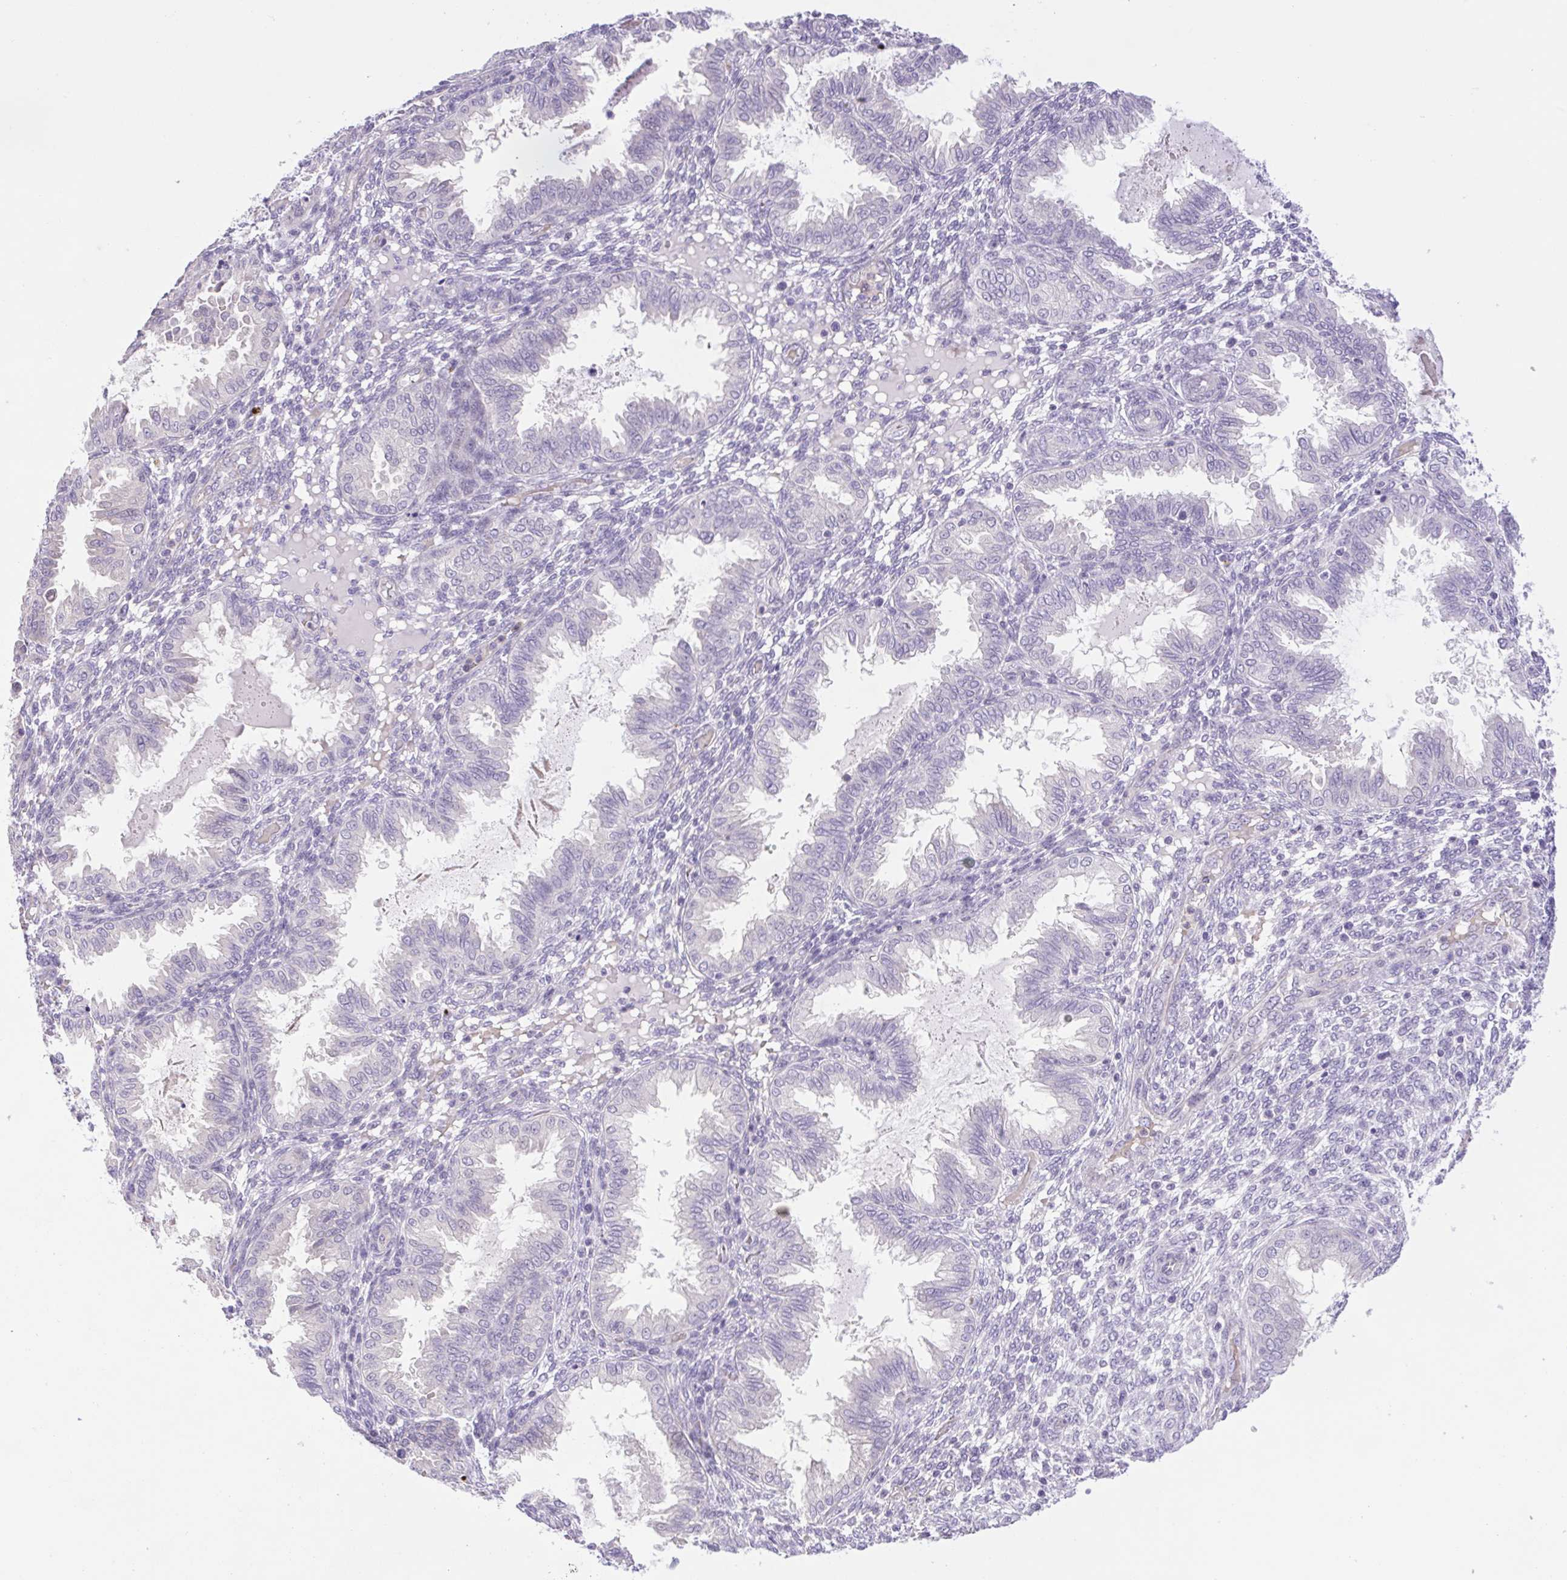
{"staining": {"intensity": "negative", "quantity": "none", "location": "none"}, "tissue": "endometrium", "cell_type": "Cells in endometrial stroma", "image_type": "normal", "snomed": [{"axis": "morphology", "description": "Normal tissue, NOS"}, {"axis": "topography", "description": "Endometrium"}], "caption": "Human endometrium stained for a protein using immunohistochemistry (IHC) demonstrates no staining in cells in endometrial stroma.", "gene": "FAM177B", "patient": {"sex": "female", "age": 33}}